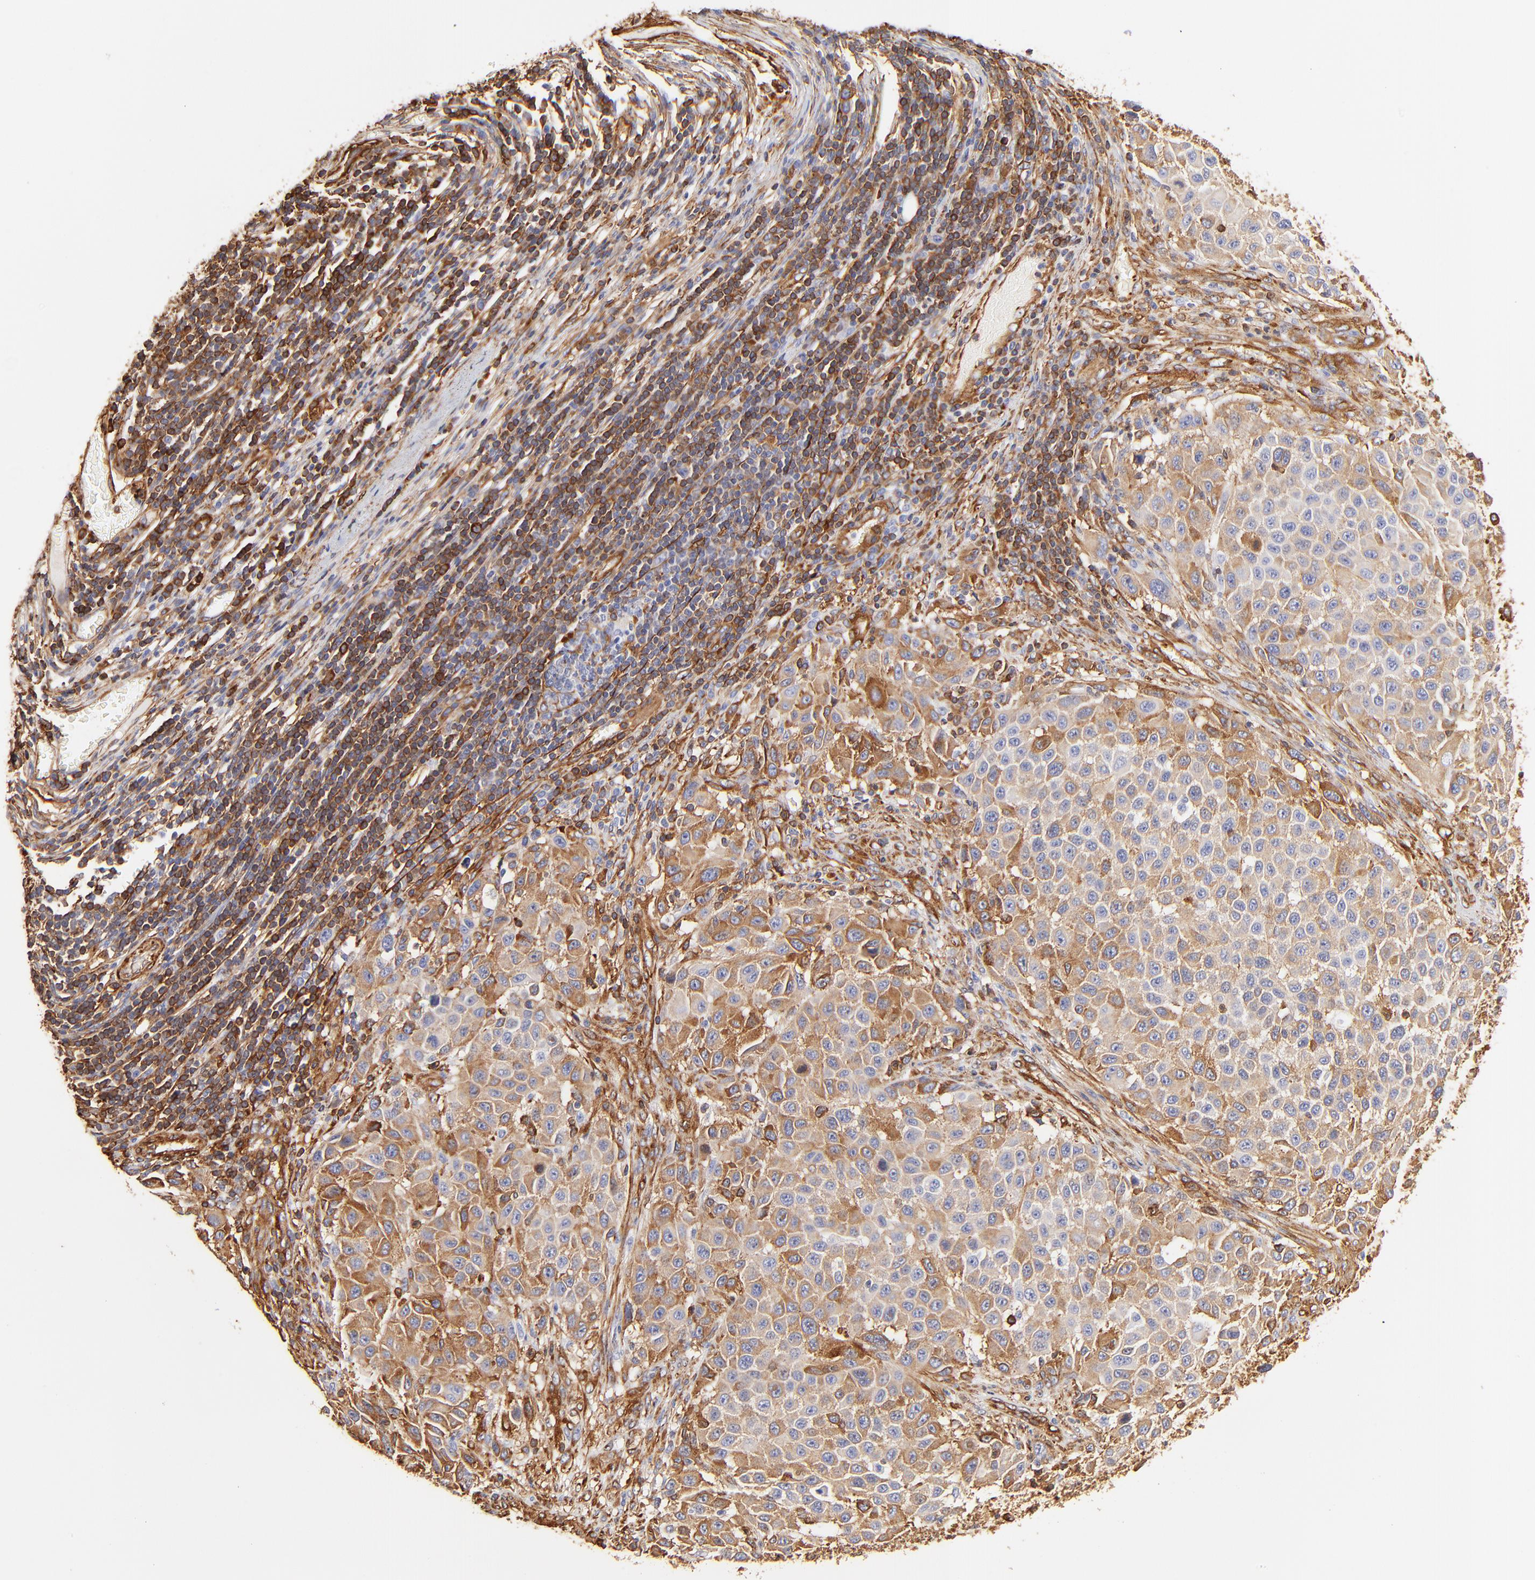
{"staining": {"intensity": "strong", "quantity": ">75%", "location": "cytoplasmic/membranous"}, "tissue": "melanoma", "cell_type": "Tumor cells", "image_type": "cancer", "snomed": [{"axis": "morphology", "description": "Malignant melanoma, Metastatic site"}, {"axis": "topography", "description": "Lymph node"}], "caption": "A high-resolution histopathology image shows immunohistochemistry (IHC) staining of melanoma, which displays strong cytoplasmic/membranous positivity in approximately >75% of tumor cells.", "gene": "FLNA", "patient": {"sex": "male", "age": 61}}